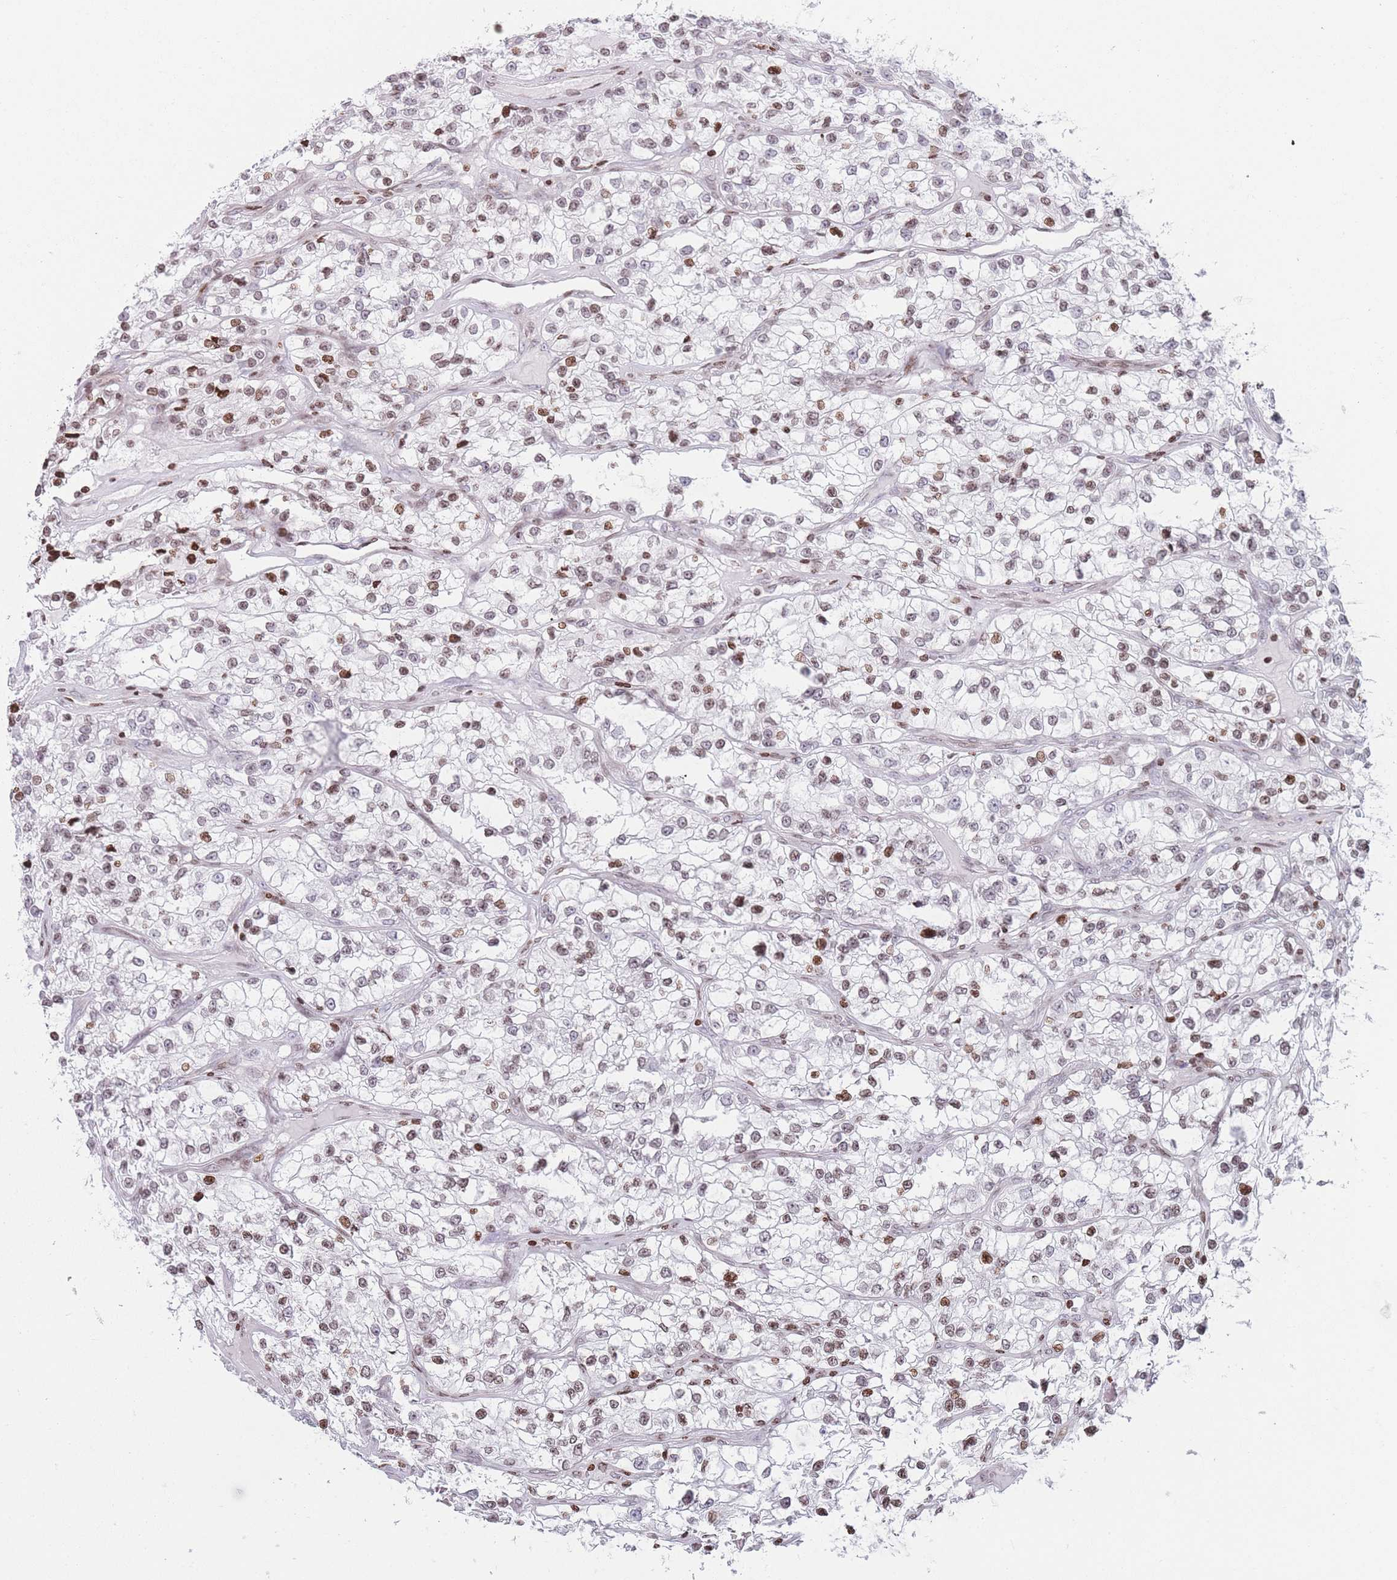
{"staining": {"intensity": "moderate", "quantity": ">75%", "location": "nuclear"}, "tissue": "renal cancer", "cell_type": "Tumor cells", "image_type": "cancer", "snomed": [{"axis": "morphology", "description": "Adenocarcinoma, NOS"}, {"axis": "topography", "description": "Kidney"}], "caption": "The histopathology image demonstrates staining of renal adenocarcinoma, revealing moderate nuclear protein expression (brown color) within tumor cells.", "gene": "AK9", "patient": {"sex": "female", "age": 57}}